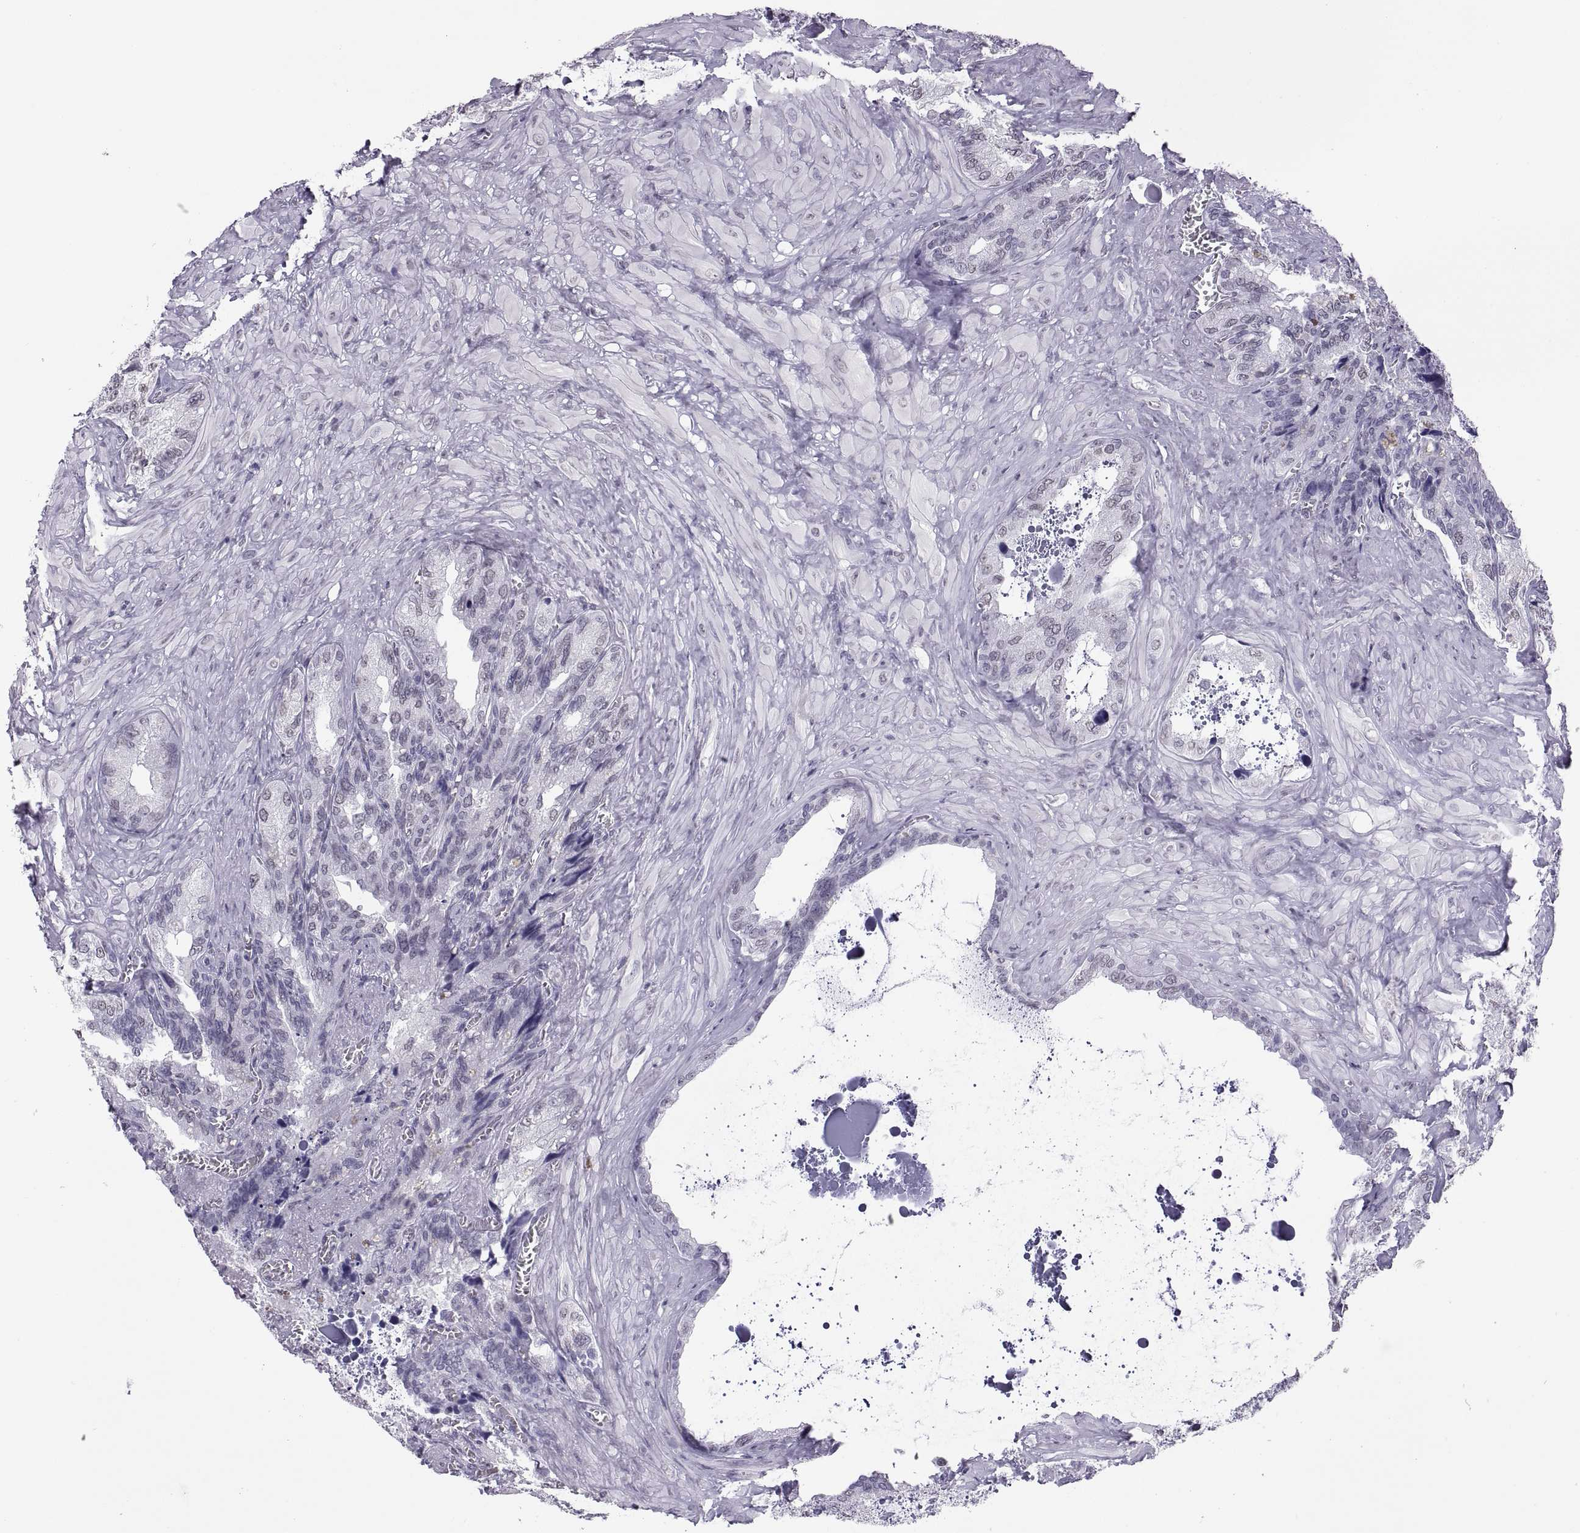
{"staining": {"intensity": "negative", "quantity": "none", "location": "none"}, "tissue": "seminal vesicle", "cell_type": "Glandular cells", "image_type": "normal", "snomed": [{"axis": "morphology", "description": "Normal tissue, NOS"}, {"axis": "topography", "description": "Seminal veicle"}], "caption": "Immunohistochemical staining of unremarkable human seminal vesicle demonstrates no significant expression in glandular cells. (Stains: DAB IHC with hematoxylin counter stain, Microscopy: brightfield microscopy at high magnification).", "gene": "CARTPT", "patient": {"sex": "male", "age": 72}}